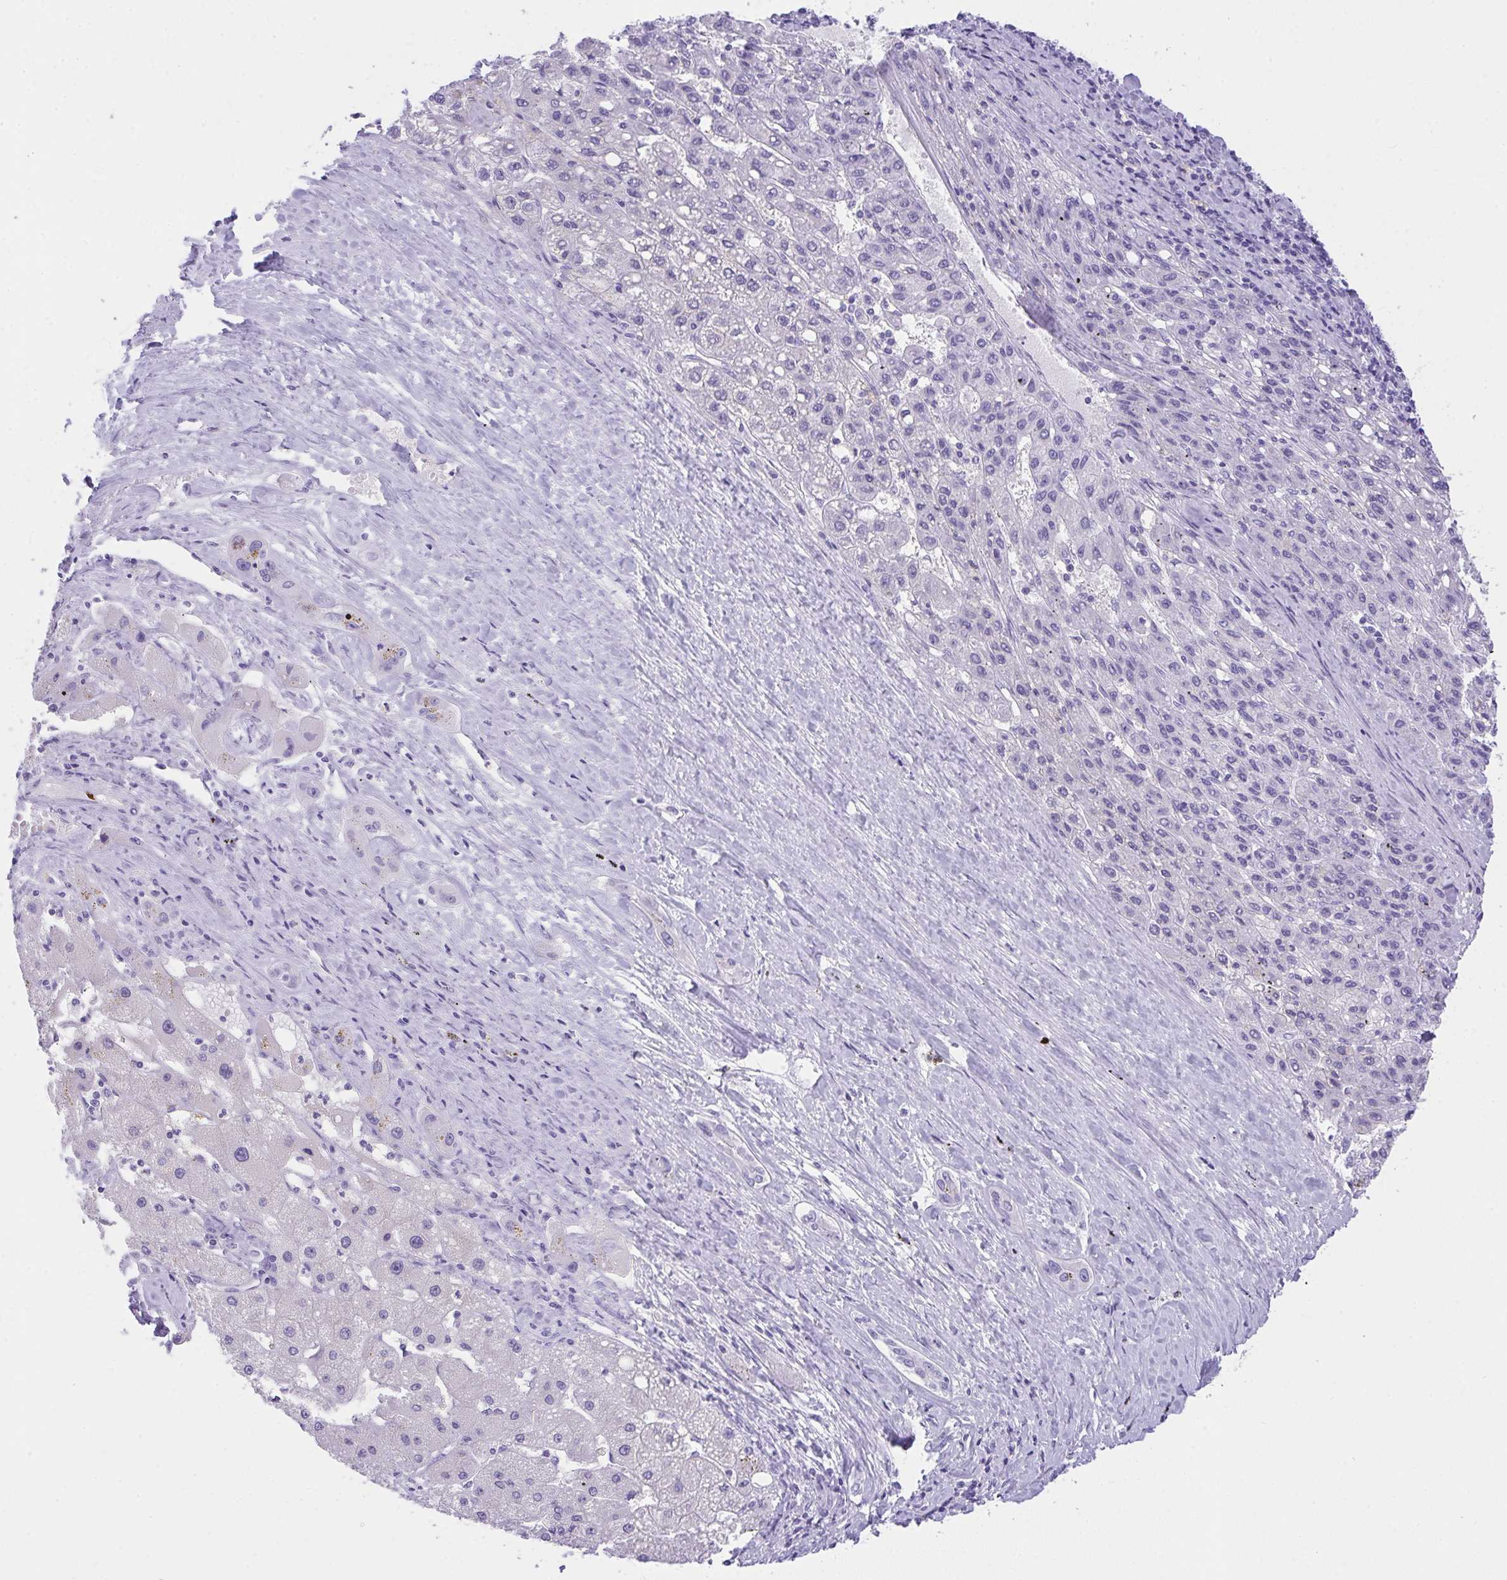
{"staining": {"intensity": "negative", "quantity": "none", "location": "none"}, "tissue": "liver cancer", "cell_type": "Tumor cells", "image_type": "cancer", "snomed": [{"axis": "morphology", "description": "Carcinoma, Hepatocellular, NOS"}, {"axis": "topography", "description": "Liver"}], "caption": "Protein analysis of liver cancer (hepatocellular carcinoma) displays no significant expression in tumor cells.", "gene": "AVIL", "patient": {"sex": "female", "age": 82}}